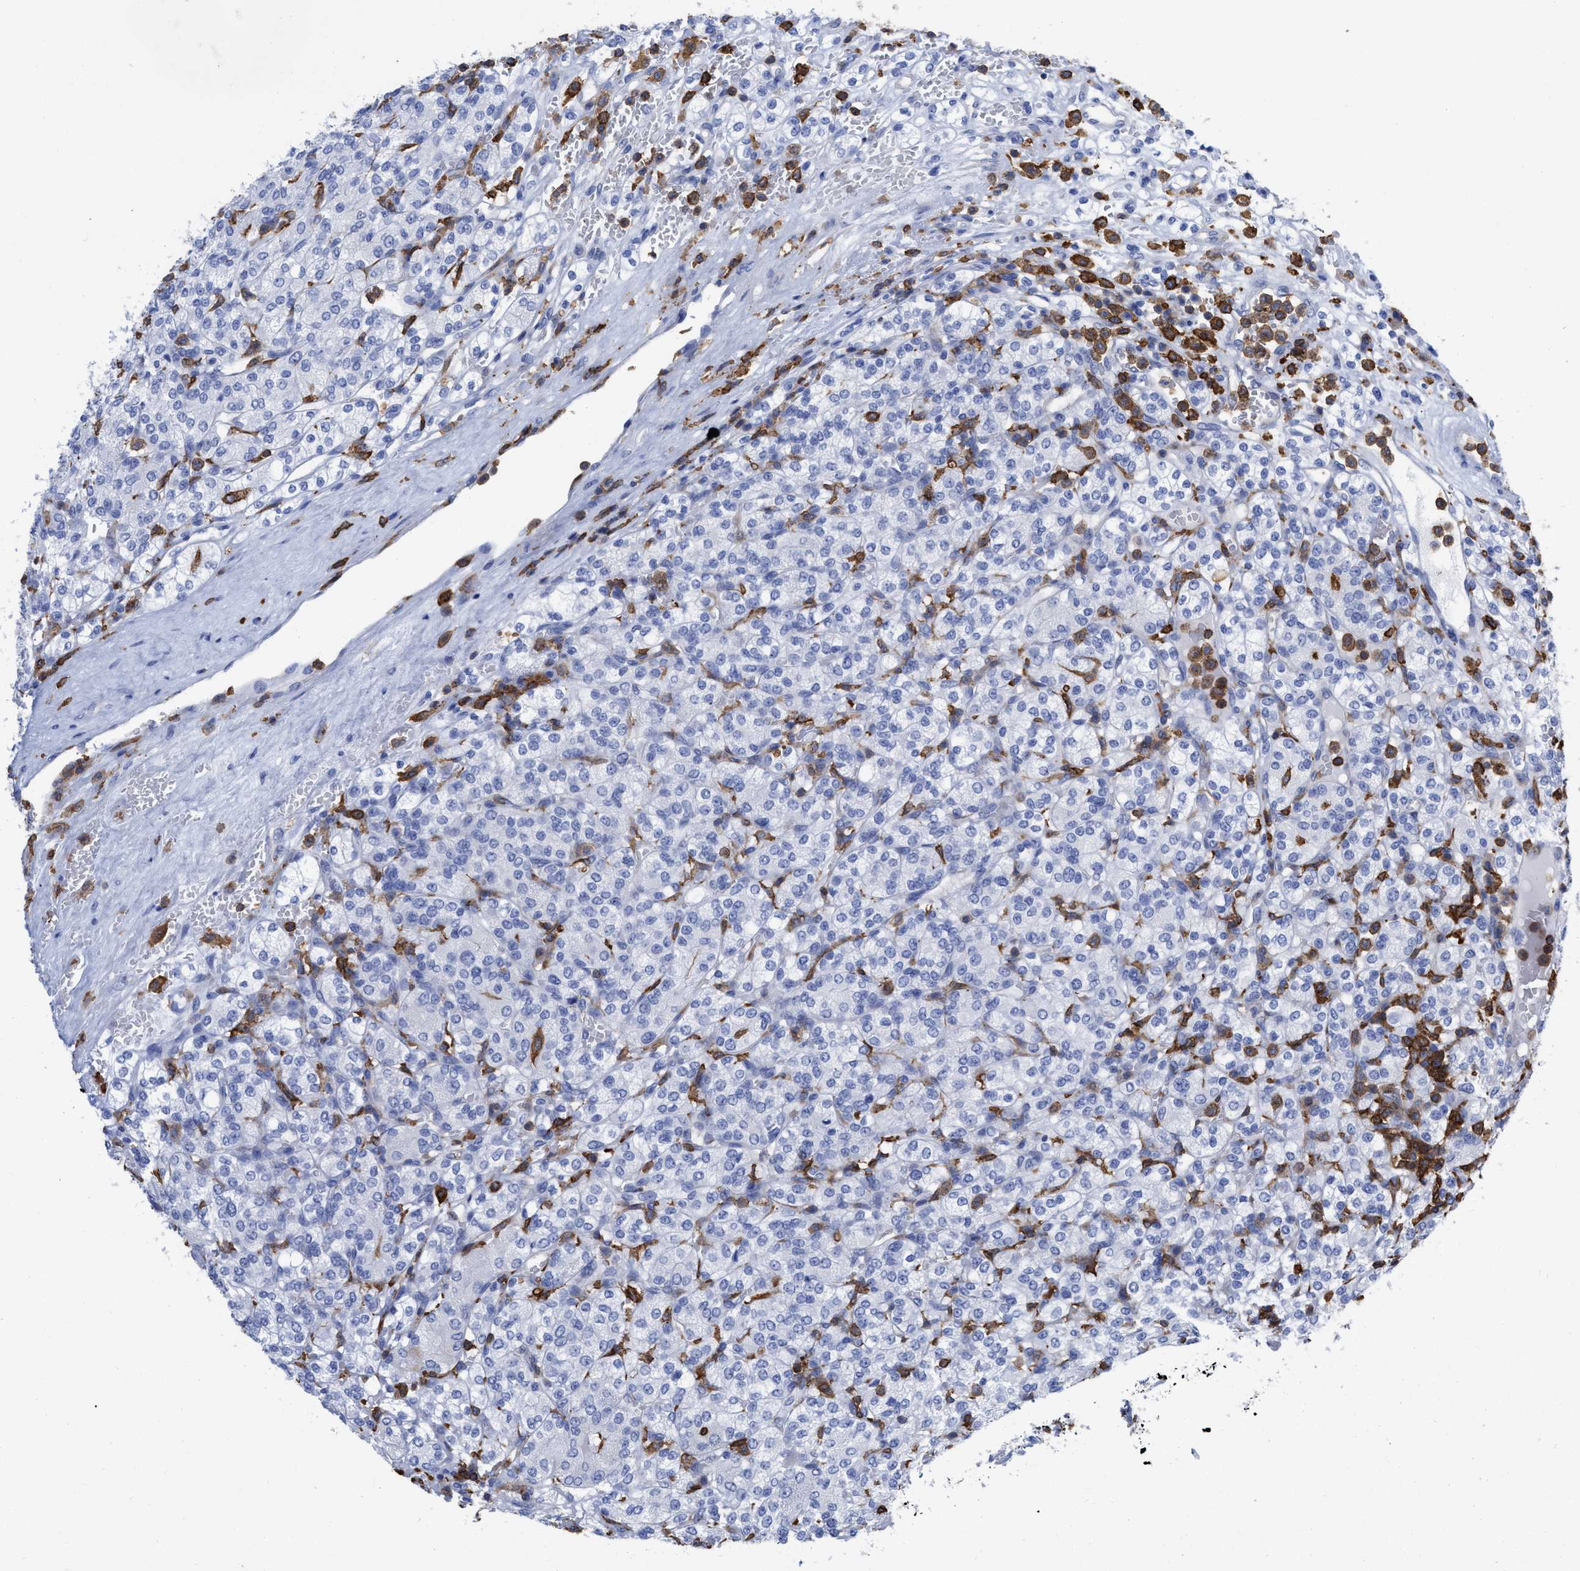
{"staining": {"intensity": "negative", "quantity": "none", "location": "none"}, "tissue": "renal cancer", "cell_type": "Tumor cells", "image_type": "cancer", "snomed": [{"axis": "morphology", "description": "Adenocarcinoma, NOS"}, {"axis": "topography", "description": "Kidney"}], "caption": "Immunohistochemistry (IHC) micrograph of neoplastic tissue: human renal cancer (adenocarcinoma) stained with DAB shows no significant protein expression in tumor cells.", "gene": "HCLS1", "patient": {"sex": "male", "age": 77}}